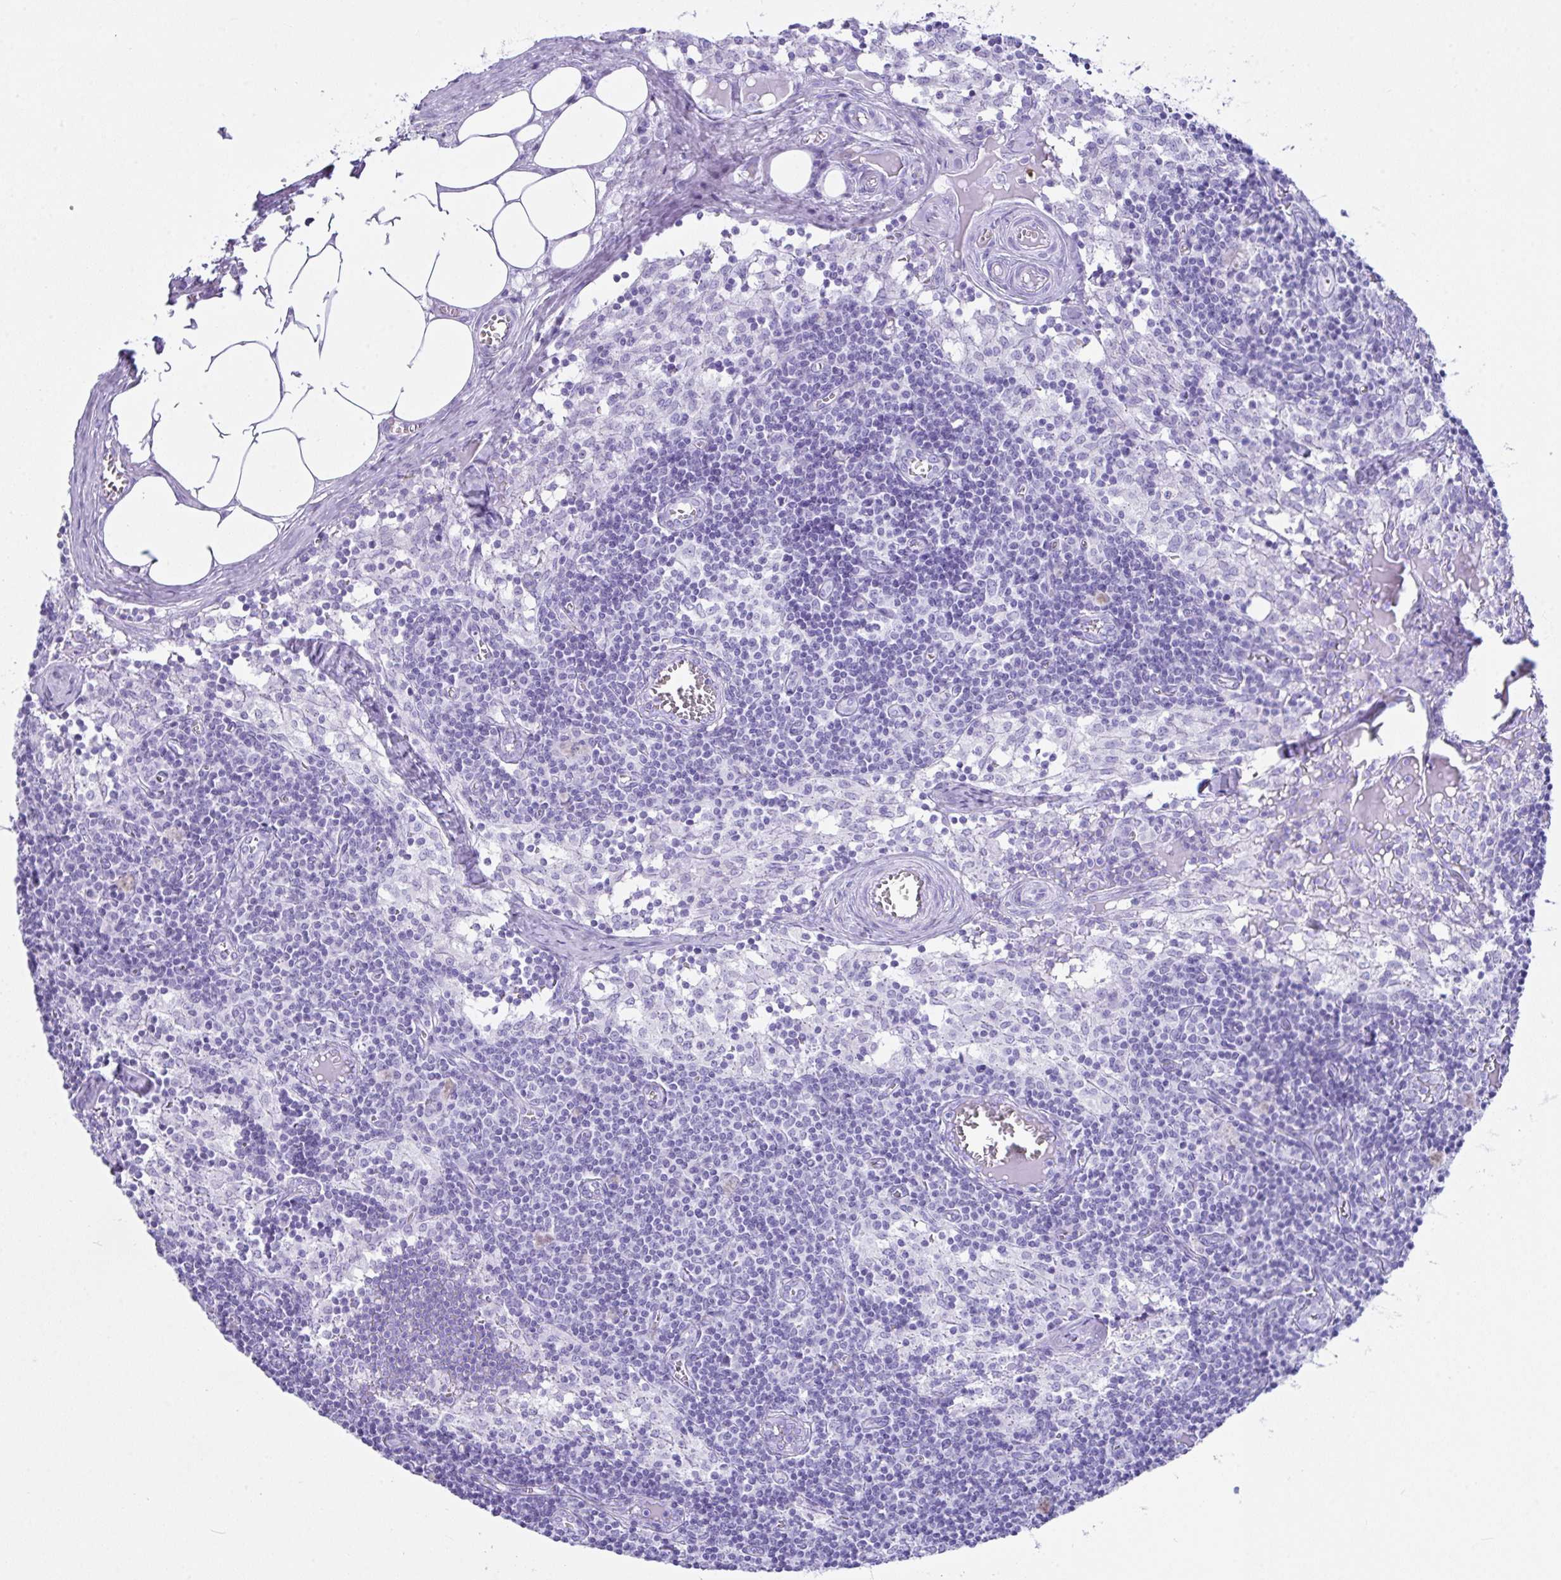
{"staining": {"intensity": "negative", "quantity": "none", "location": "none"}, "tissue": "lymph node", "cell_type": "Germinal center cells", "image_type": "normal", "snomed": [{"axis": "morphology", "description": "Normal tissue, NOS"}, {"axis": "topography", "description": "Lymph node"}], "caption": "Immunohistochemistry (IHC) micrograph of normal lymph node stained for a protein (brown), which reveals no staining in germinal center cells.", "gene": "LGALS4", "patient": {"sex": "female", "age": 31}}